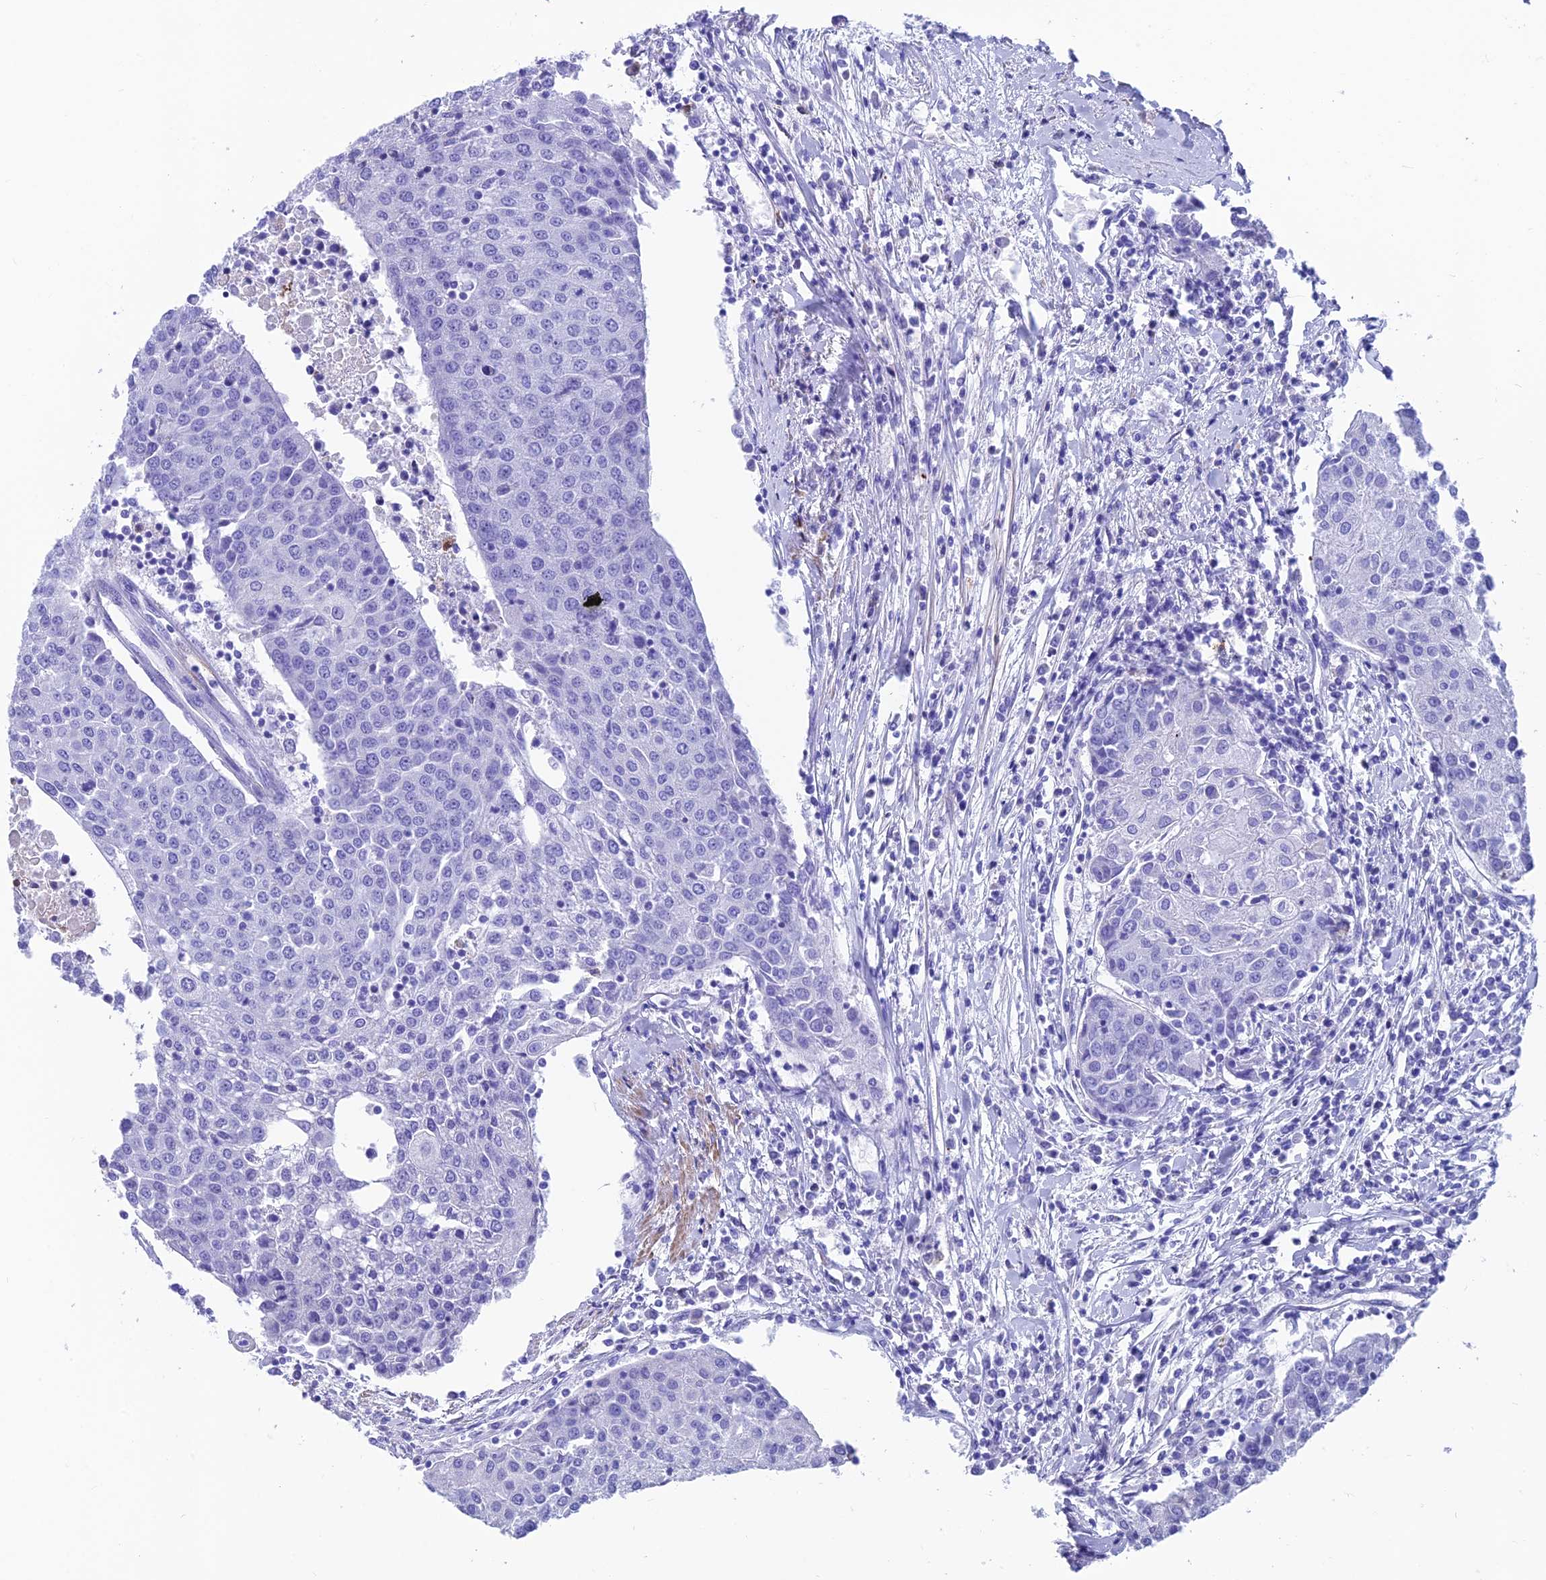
{"staining": {"intensity": "negative", "quantity": "none", "location": "none"}, "tissue": "urothelial cancer", "cell_type": "Tumor cells", "image_type": "cancer", "snomed": [{"axis": "morphology", "description": "Urothelial carcinoma, High grade"}, {"axis": "topography", "description": "Urinary bladder"}], "caption": "Tumor cells show no significant protein expression in urothelial carcinoma (high-grade).", "gene": "GNG11", "patient": {"sex": "female", "age": 85}}